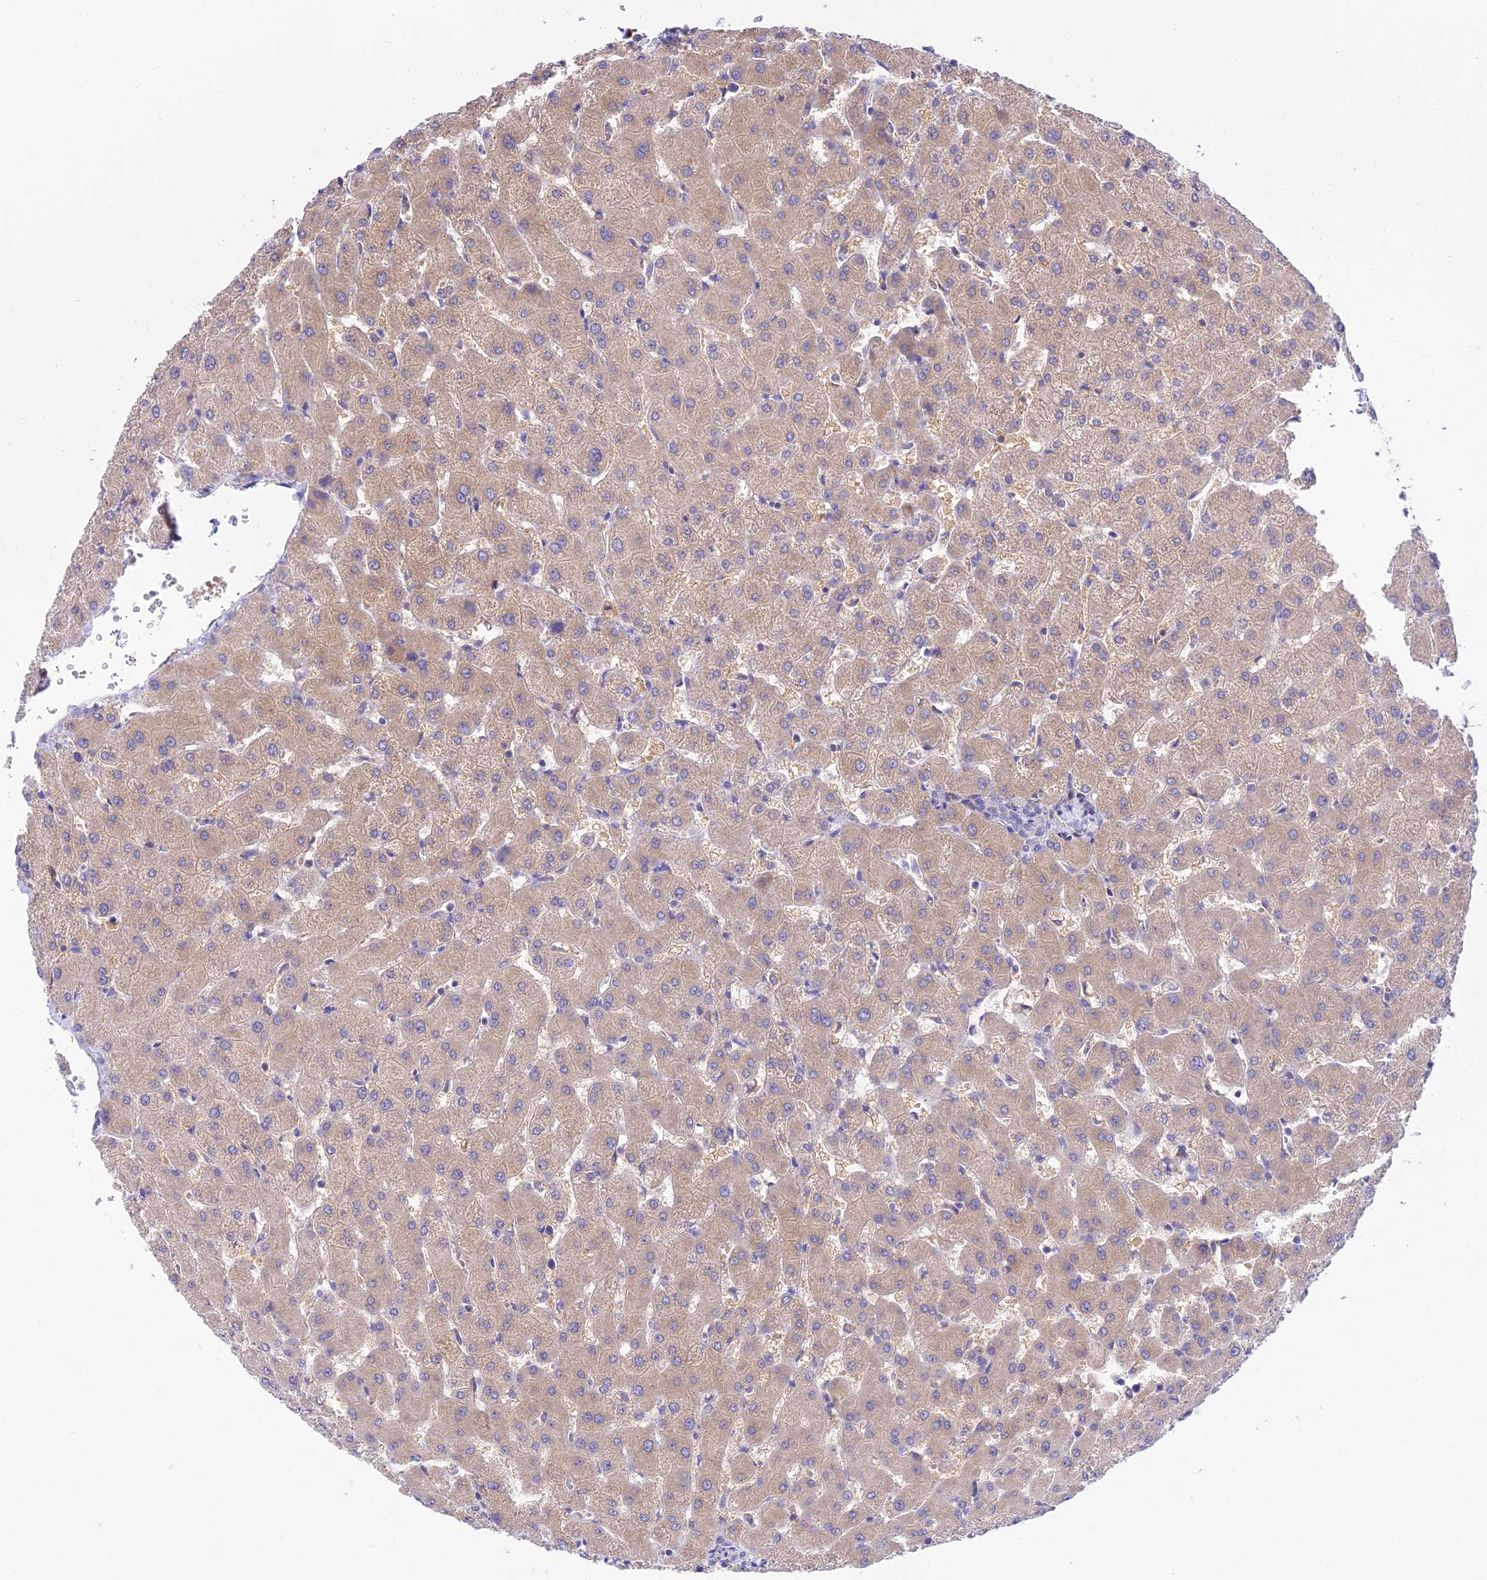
{"staining": {"intensity": "negative", "quantity": "none", "location": "none"}, "tissue": "liver", "cell_type": "Cholangiocytes", "image_type": "normal", "snomed": [{"axis": "morphology", "description": "Normal tissue, NOS"}, {"axis": "topography", "description": "Liver"}], "caption": "This is a photomicrograph of IHC staining of unremarkable liver, which shows no staining in cholangiocytes.", "gene": "FAM186B", "patient": {"sex": "female", "age": 63}}